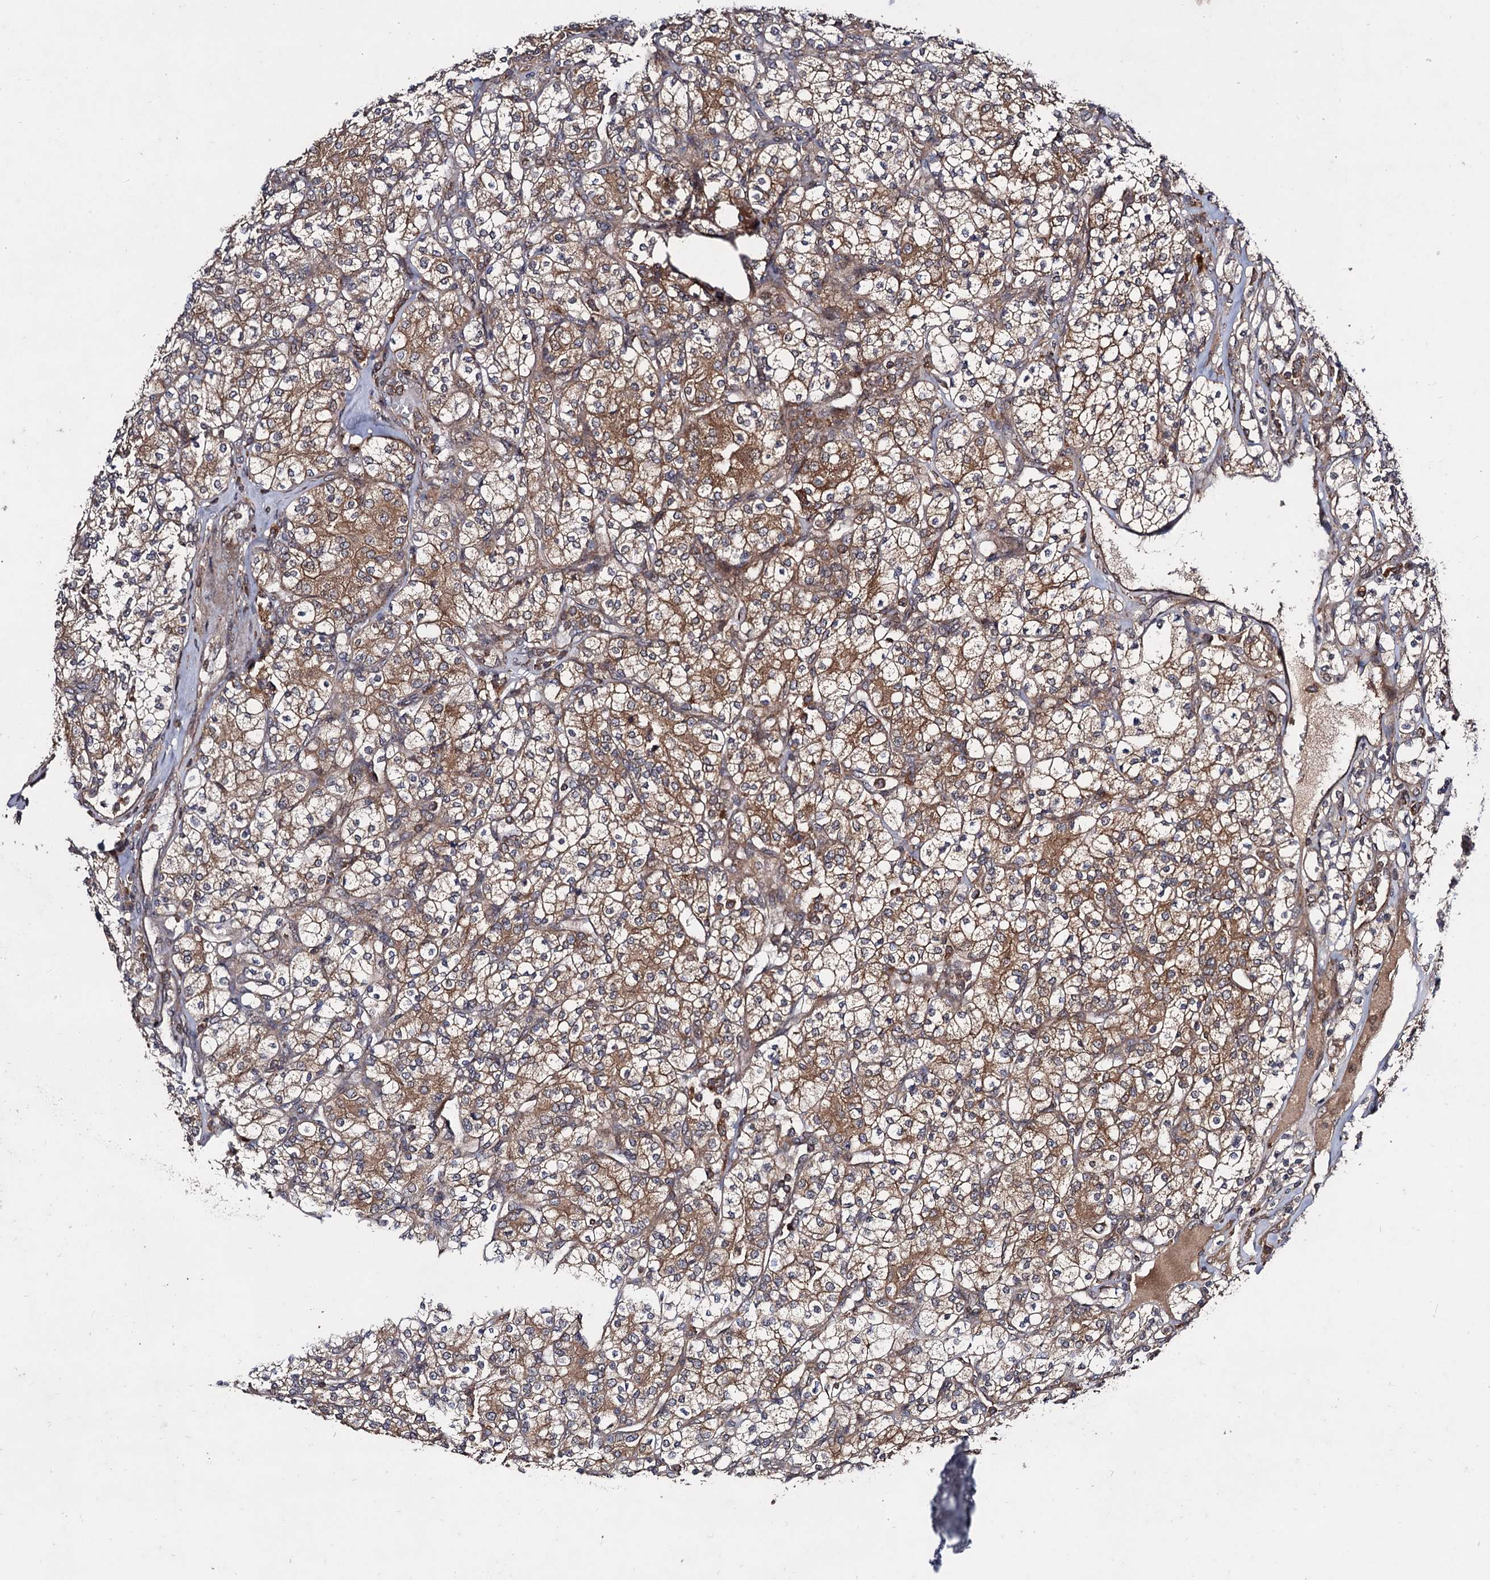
{"staining": {"intensity": "moderate", "quantity": ">75%", "location": "cytoplasmic/membranous"}, "tissue": "renal cancer", "cell_type": "Tumor cells", "image_type": "cancer", "snomed": [{"axis": "morphology", "description": "Adenocarcinoma, NOS"}, {"axis": "topography", "description": "Kidney"}], "caption": "IHC micrograph of human renal adenocarcinoma stained for a protein (brown), which shows medium levels of moderate cytoplasmic/membranous staining in approximately >75% of tumor cells.", "gene": "KXD1", "patient": {"sex": "male", "age": 77}}